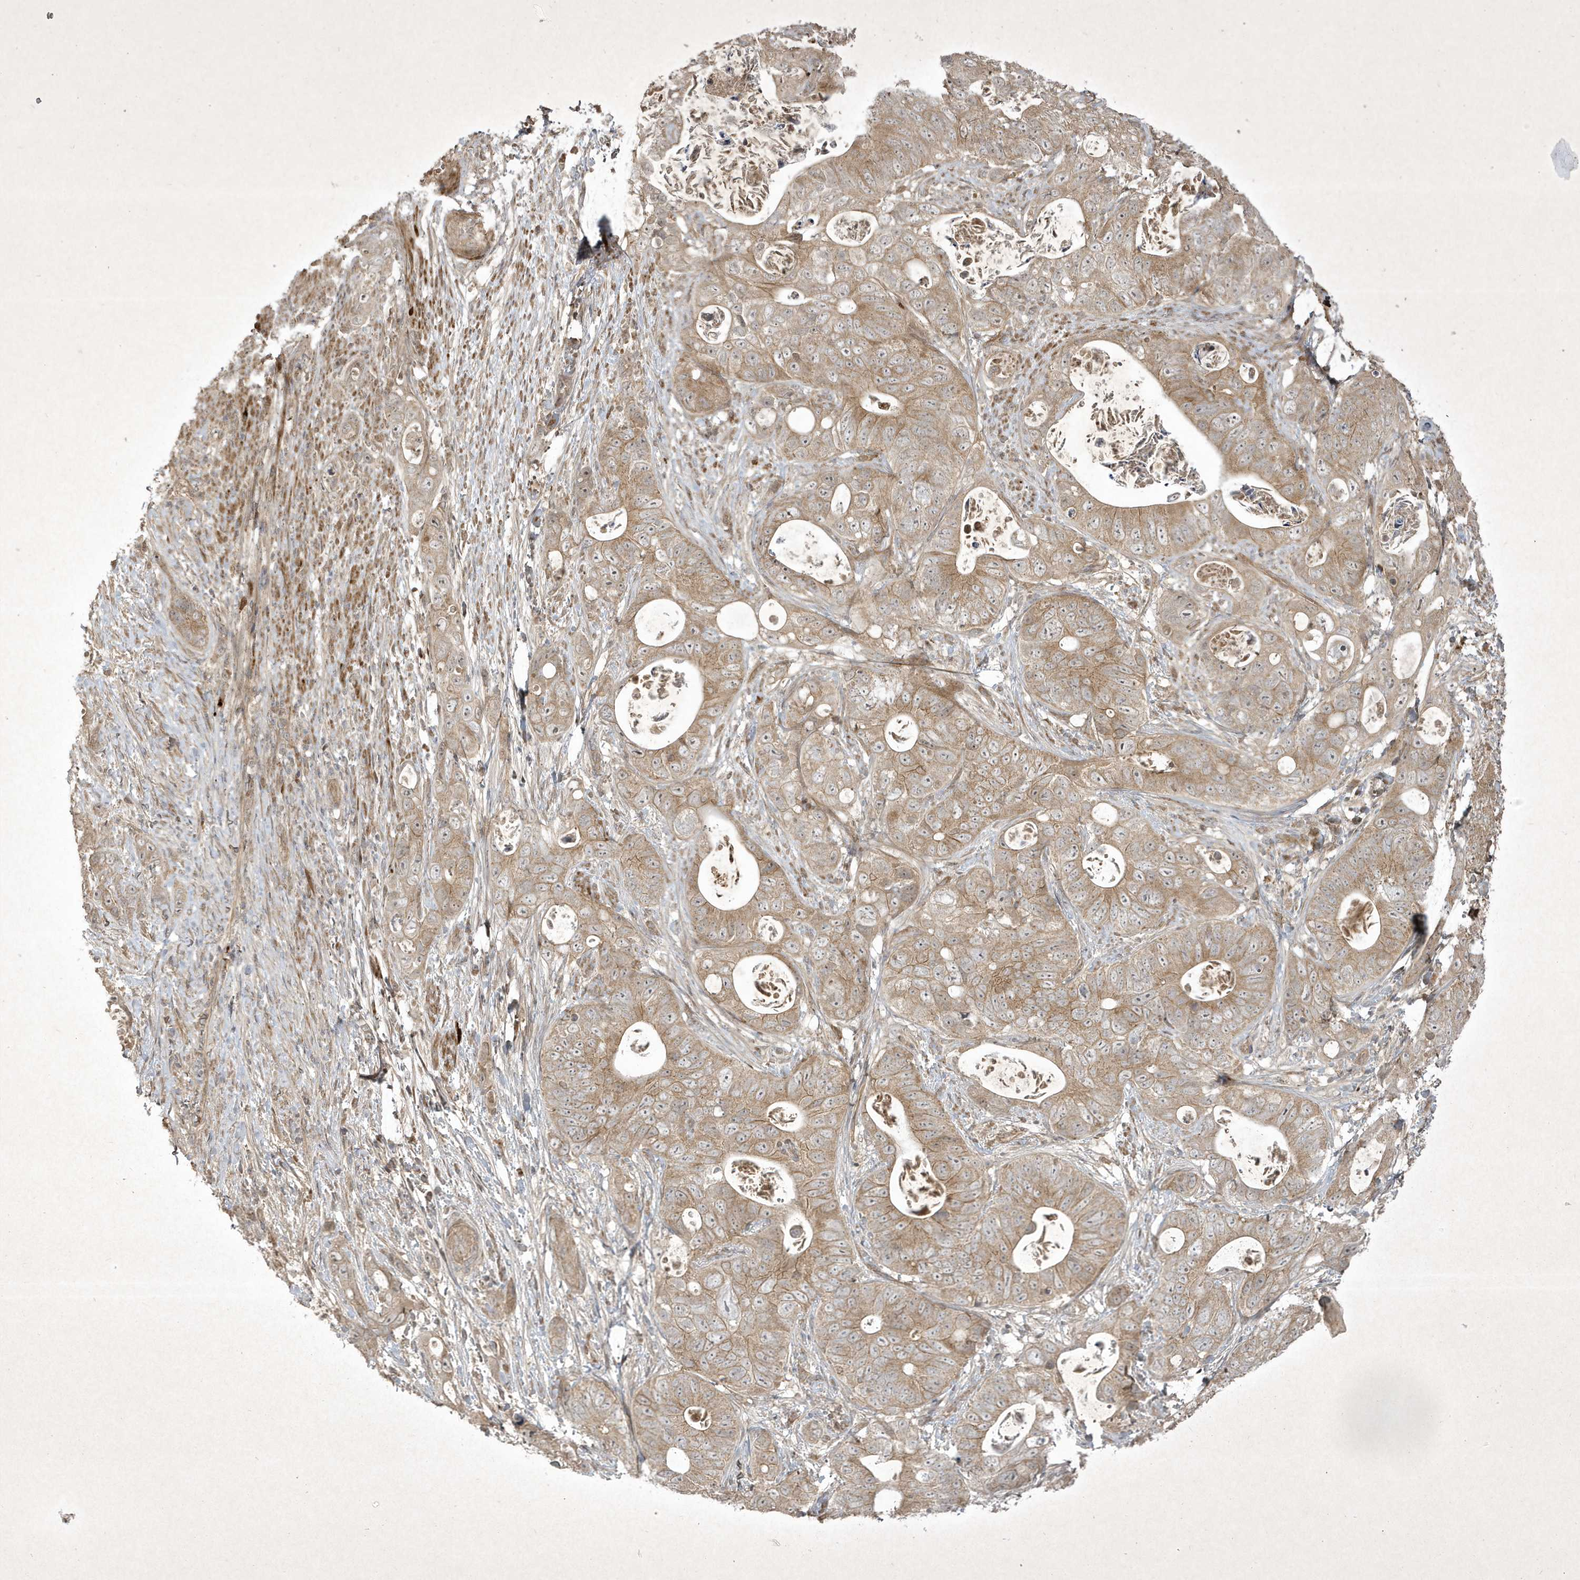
{"staining": {"intensity": "weak", "quantity": ">75%", "location": "cytoplasmic/membranous"}, "tissue": "stomach cancer", "cell_type": "Tumor cells", "image_type": "cancer", "snomed": [{"axis": "morphology", "description": "Adenocarcinoma, NOS"}, {"axis": "topography", "description": "Stomach"}], "caption": "Stomach cancer (adenocarcinoma) stained for a protein reveals weak cytoplasmic/membranous positivity in tumor cells.", "gene": "FAM83C", "patient": {"sex": "female", "age": 89}}